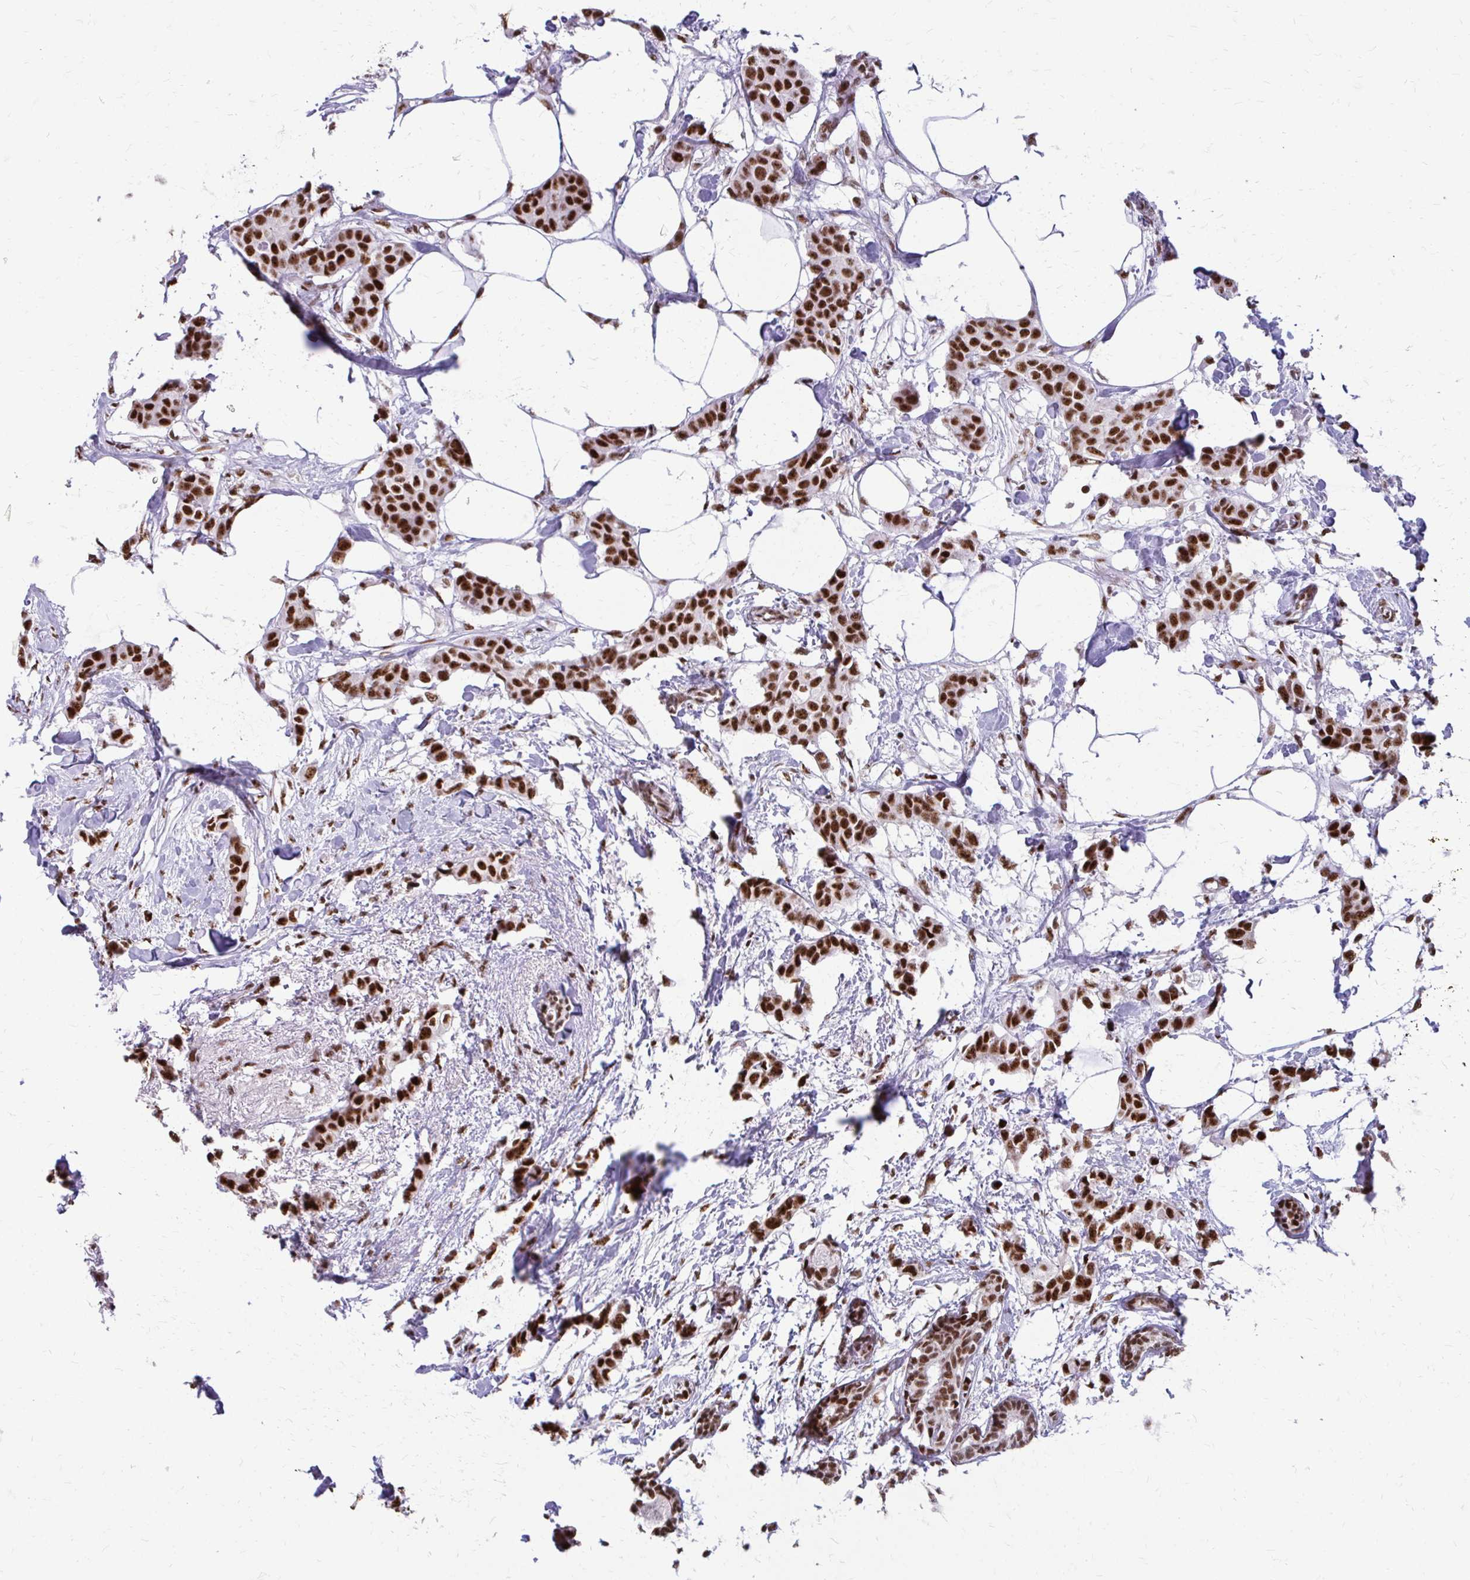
{"staining": {"intensity": "strong", "quantity": ">75%", "location": "nuclear"}, "tissue": "breast cancer", "cell_type": "Tumor cells", "image_type": "cancer", "snomed": [{"axis": "morphology", "description": "Duct carcinoma"}, {"axis": "topography", "description": "Breast"}], "caption": "A histopathology image showing strong nuclear expression in about >75% of tumor cells in breast cancer, as visualized by brown immunohistochemical staining.", "gene": "SS18", "patient": {"sex": "female", "age": 62}}